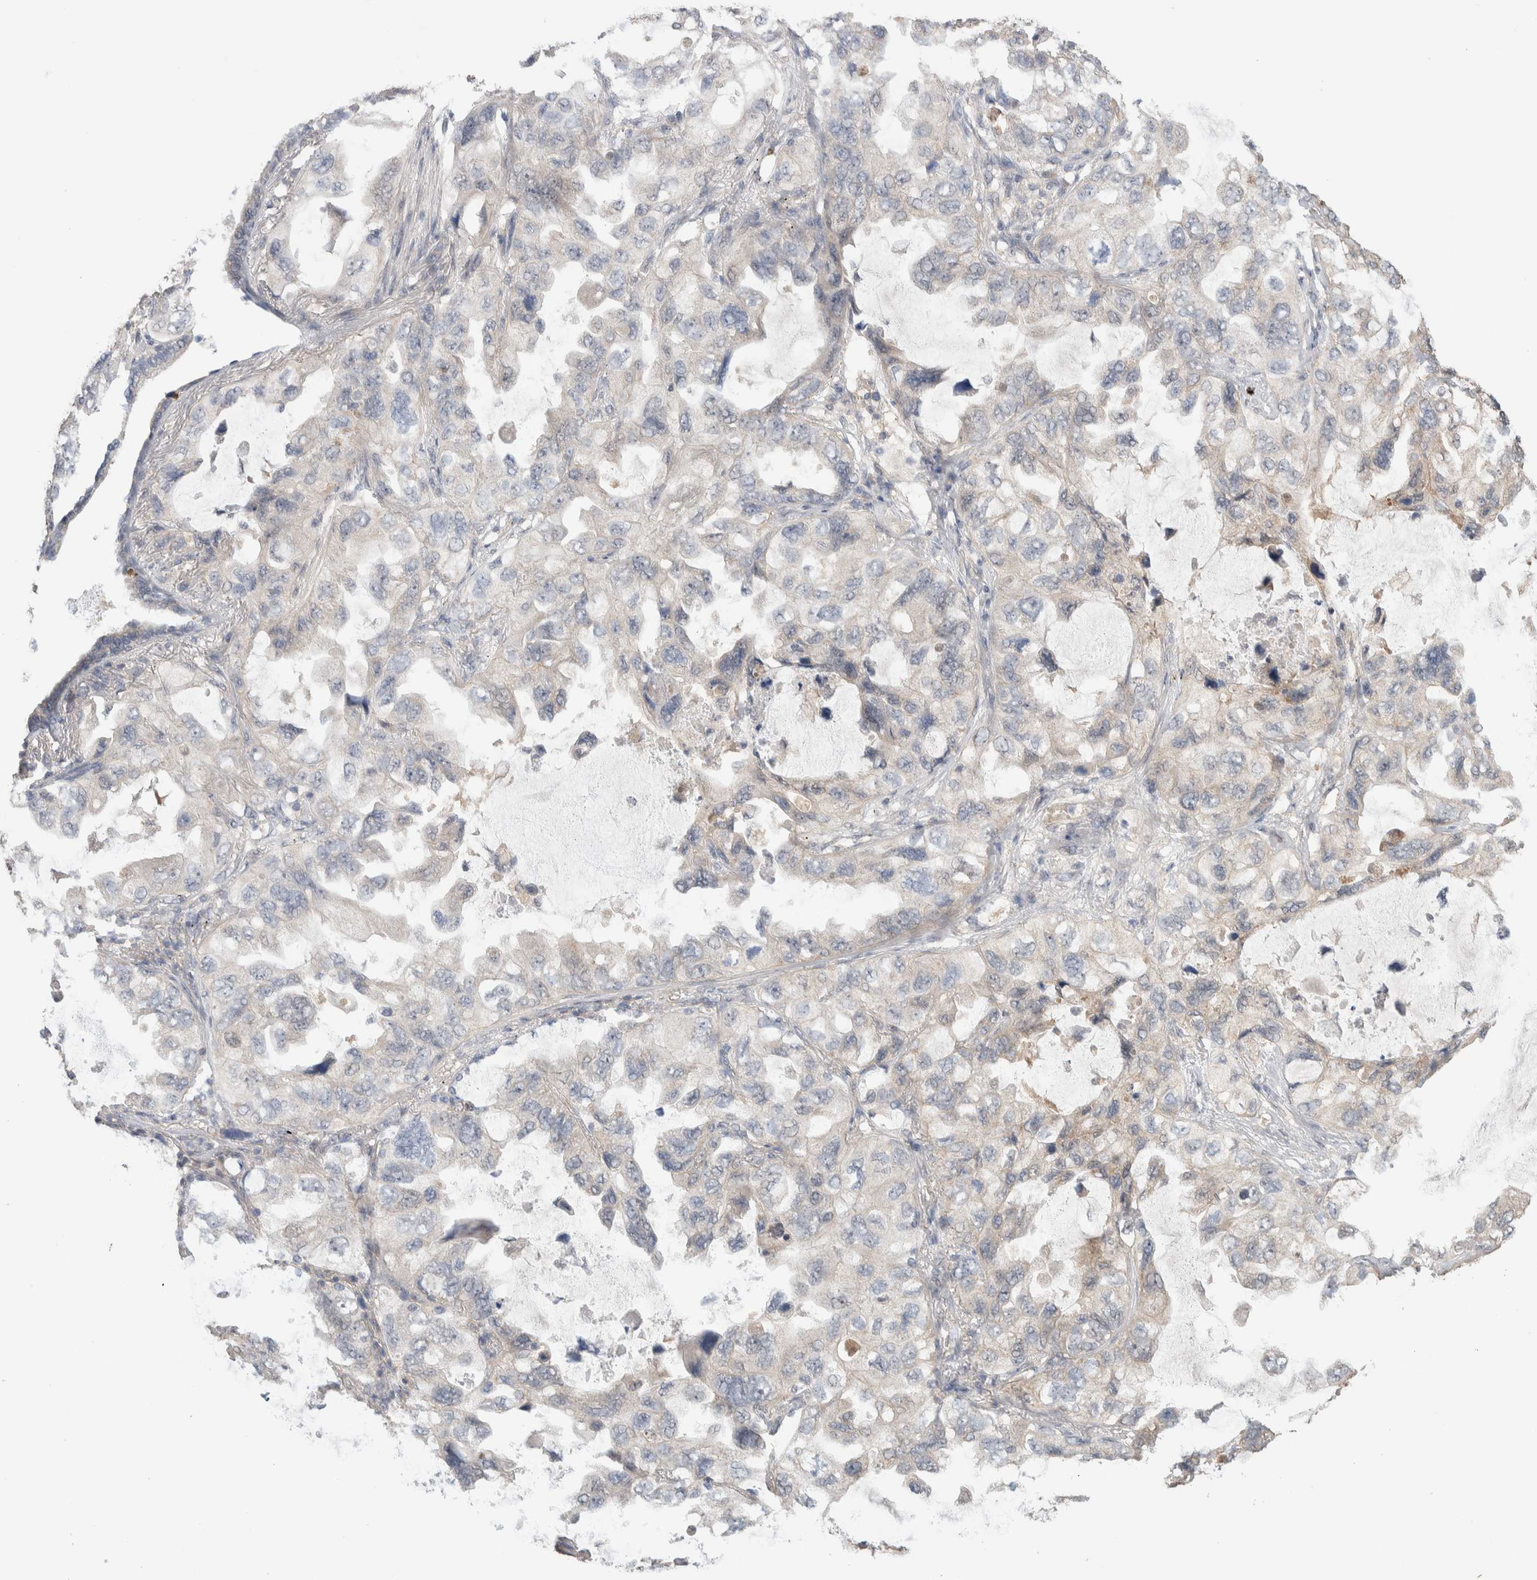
{"staining": {"intensity": "weak", "quantity": "25%-75%", "location": "cytoplasmic/membranous"}, "tissue": "lung cancer", "cell_type": "Tumor cells", "image_type": "cancer", "snomed": [{"axis": "morphology", "description": "Squamous cell carcinoma, NOS"}, {"axis": "topography", "description": "Lung"}], "caption": "This is an image of immunohistochemistry (IHC) staining of squamous cell carcinoma (lung), which shows weak expression in the cytoplasmic/membranous of tumor cells.", "gene": "KCNJ5", "patient": {"sex": "female", "age": 73}}